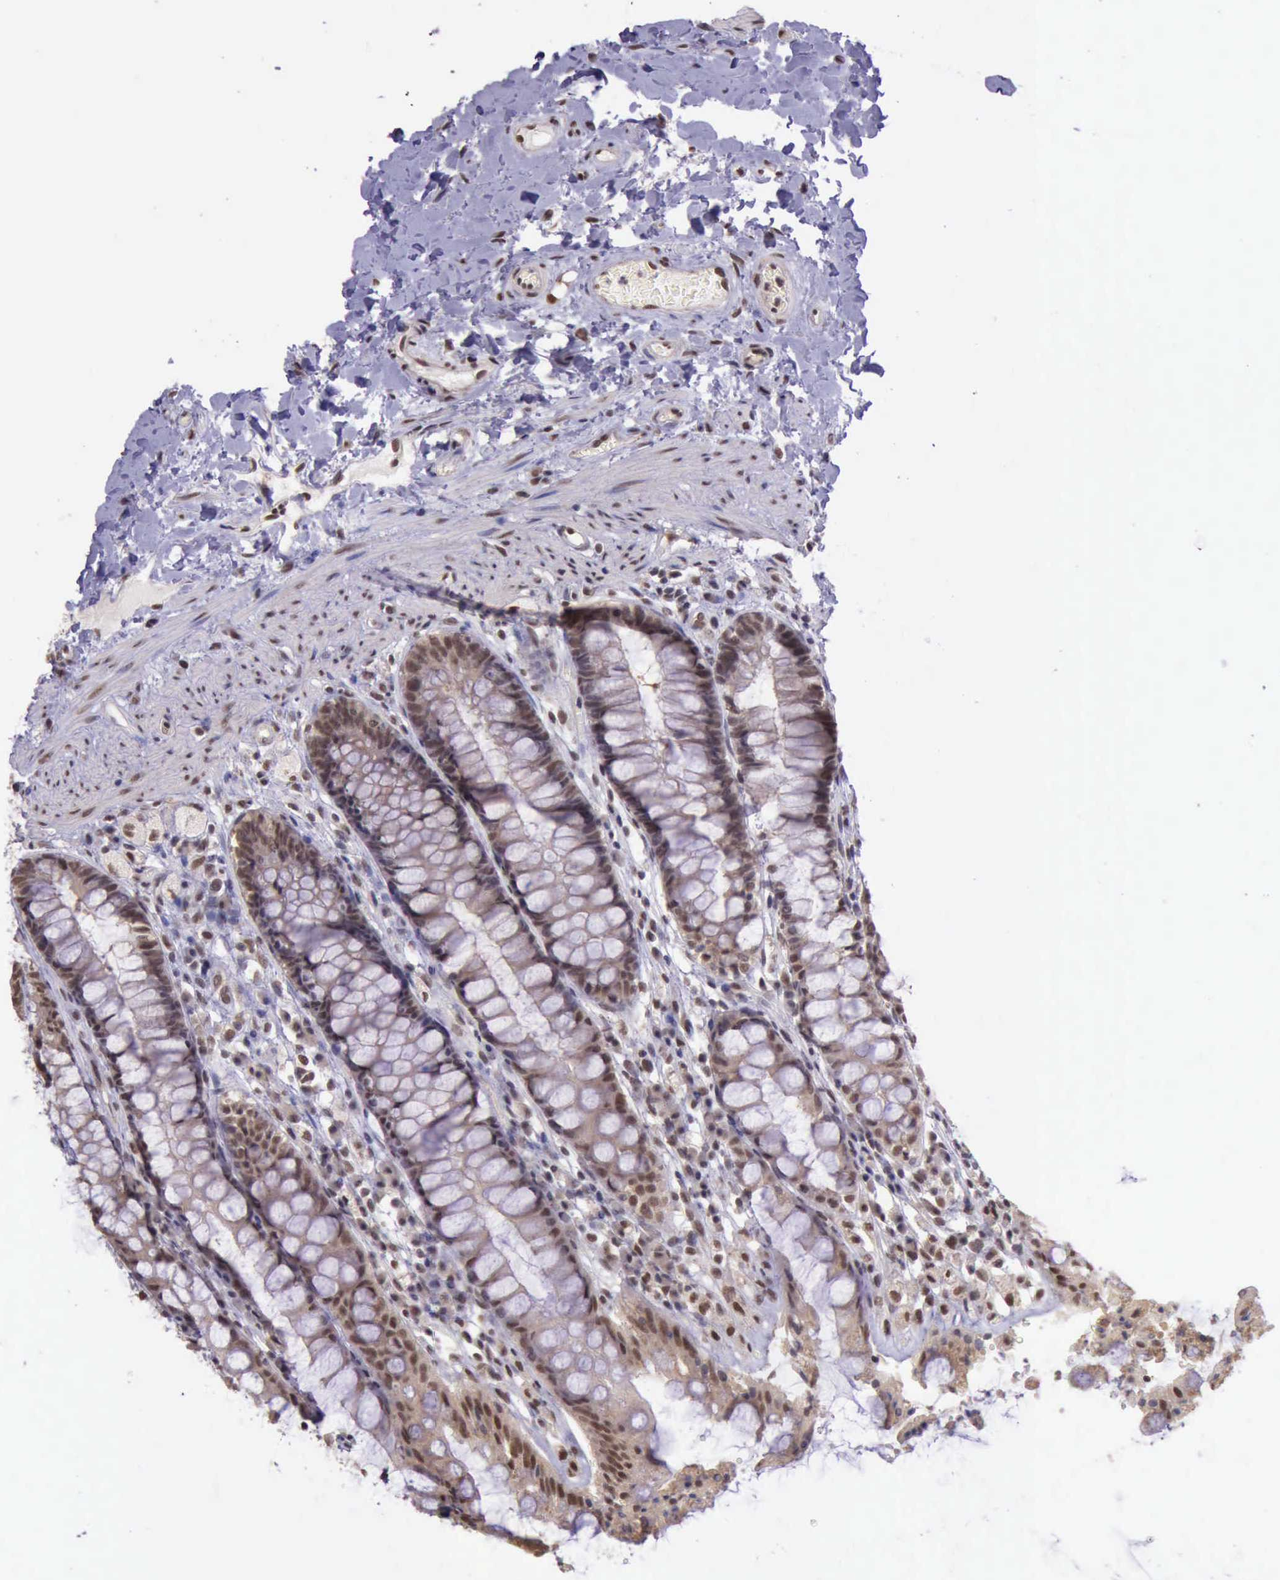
{"staining": {"intensity": "moderate", "quantity": ">75%", "location": "nuclear"}, "tissue": "rectum", "cell_type": "Glandular cells", "image_type": "normal", "snomed": [{"axis": "morphology", "description": "Normal tissue, NOS"}, {"axis": "topography", "description": "Rectum"}], "caption": "DAB immunohistochemical staining of benign human rectum demonstrates moderate nuclear protein staining in about >75% of glandular cells. The staining was performed using DAB to visualize the protein expression in brown, while the nuclei were stained in blue with hematoxylin (Magnification: 20x).", "gene": "PRPF39", "patient": {"sex": "female", "age": 46}}